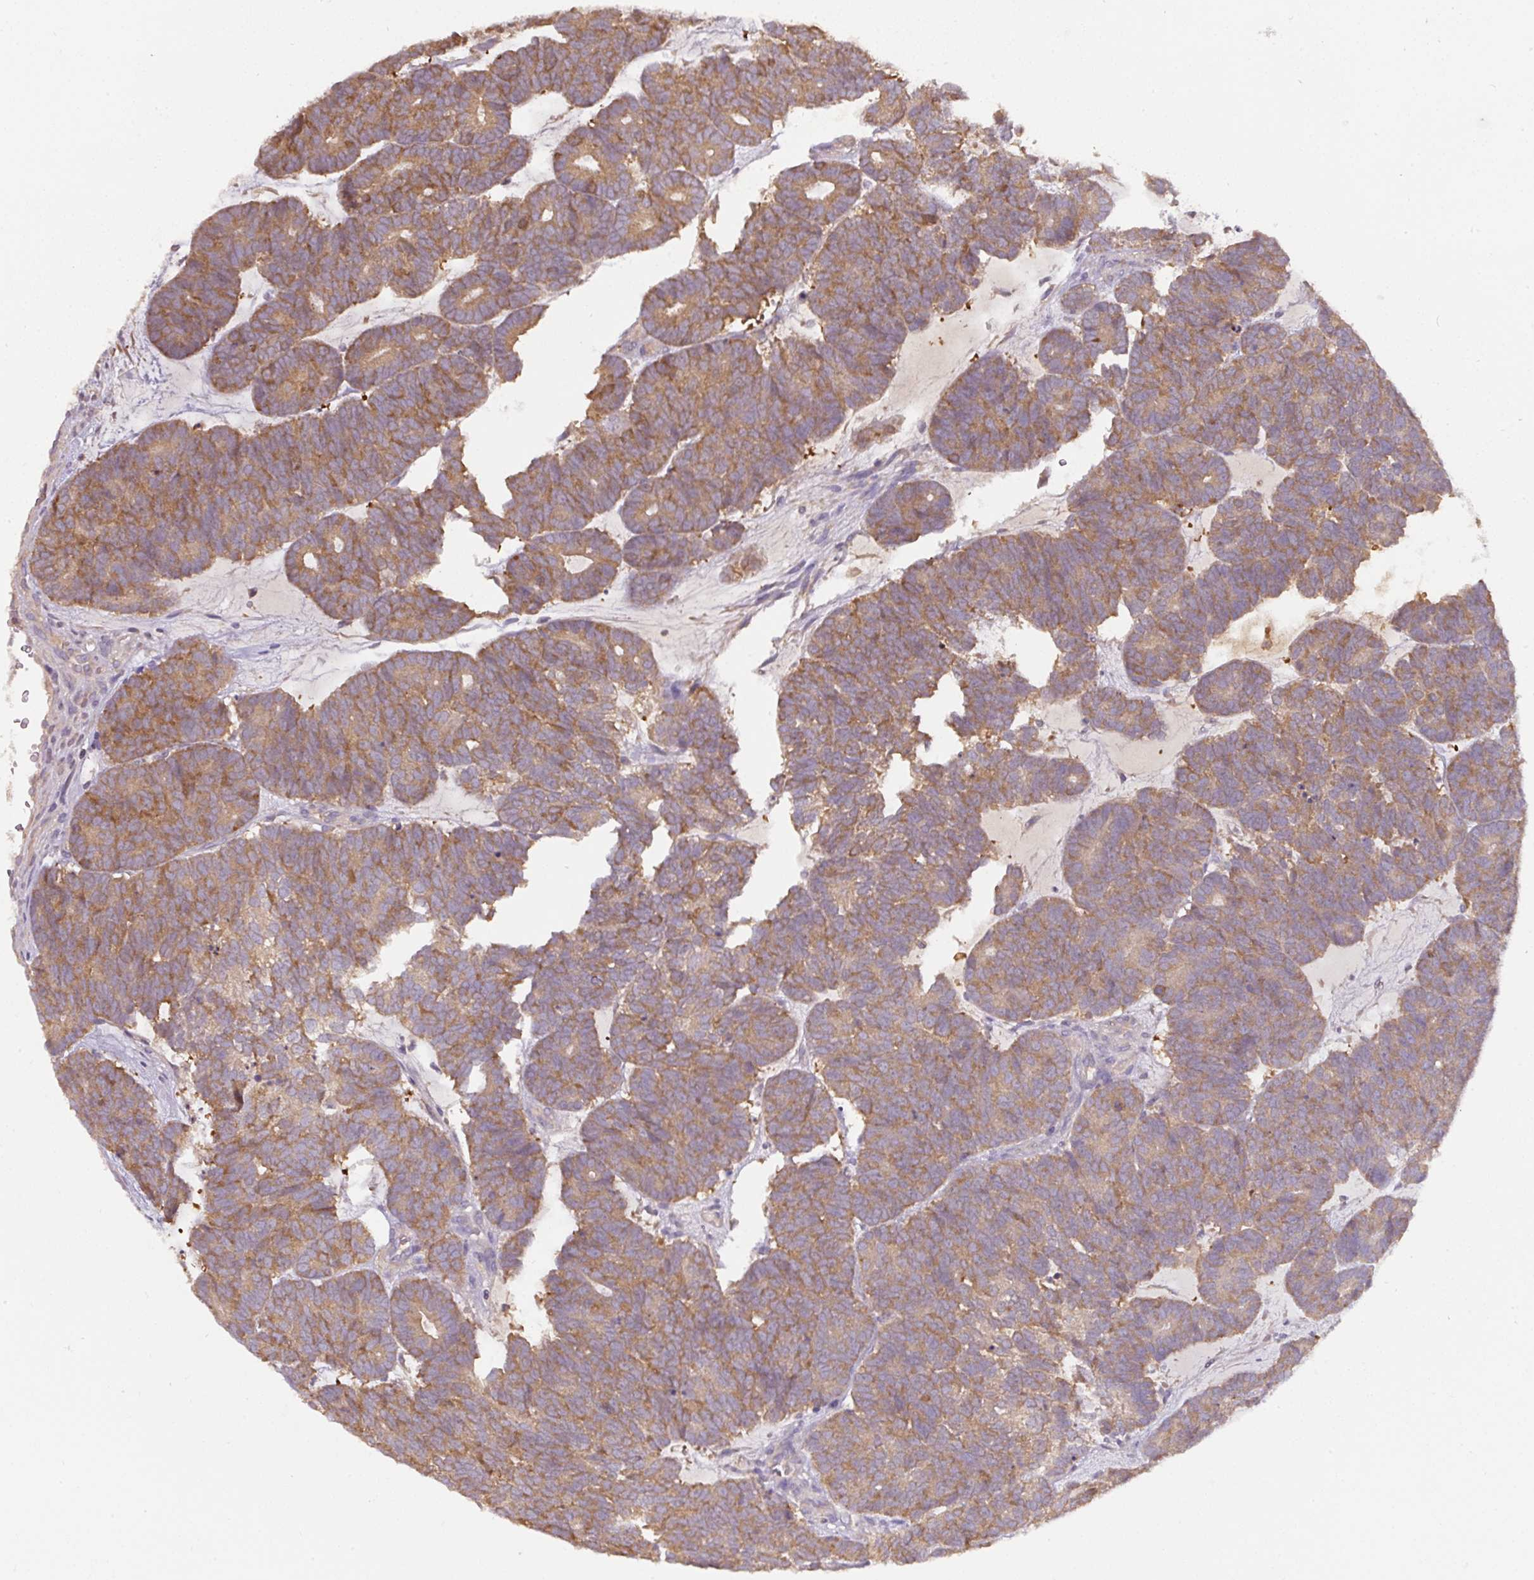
{"staining": {"intensity": "moderate", "quantity": ">75%", "location": "cytoplasmic/membranous"}, "tissue": "head and neck cancer", "cell_type": "Tumor cells", "image_type": "cancer", "snomed": [{"axis": "morphology", "description": "Adenocarcinoma, NOS"}, {"axis": "topography", "description": "Head-Neck"}], "caption": "This photomicrograph demonstrates immunohistochemistry (IHC) staining of head and neck cancer, with medium moderate cytoplasmic/membranous expression in about >75% of tumor cells.", "gene": "ST13", "patient": {"sex": "female", "age": 81}}